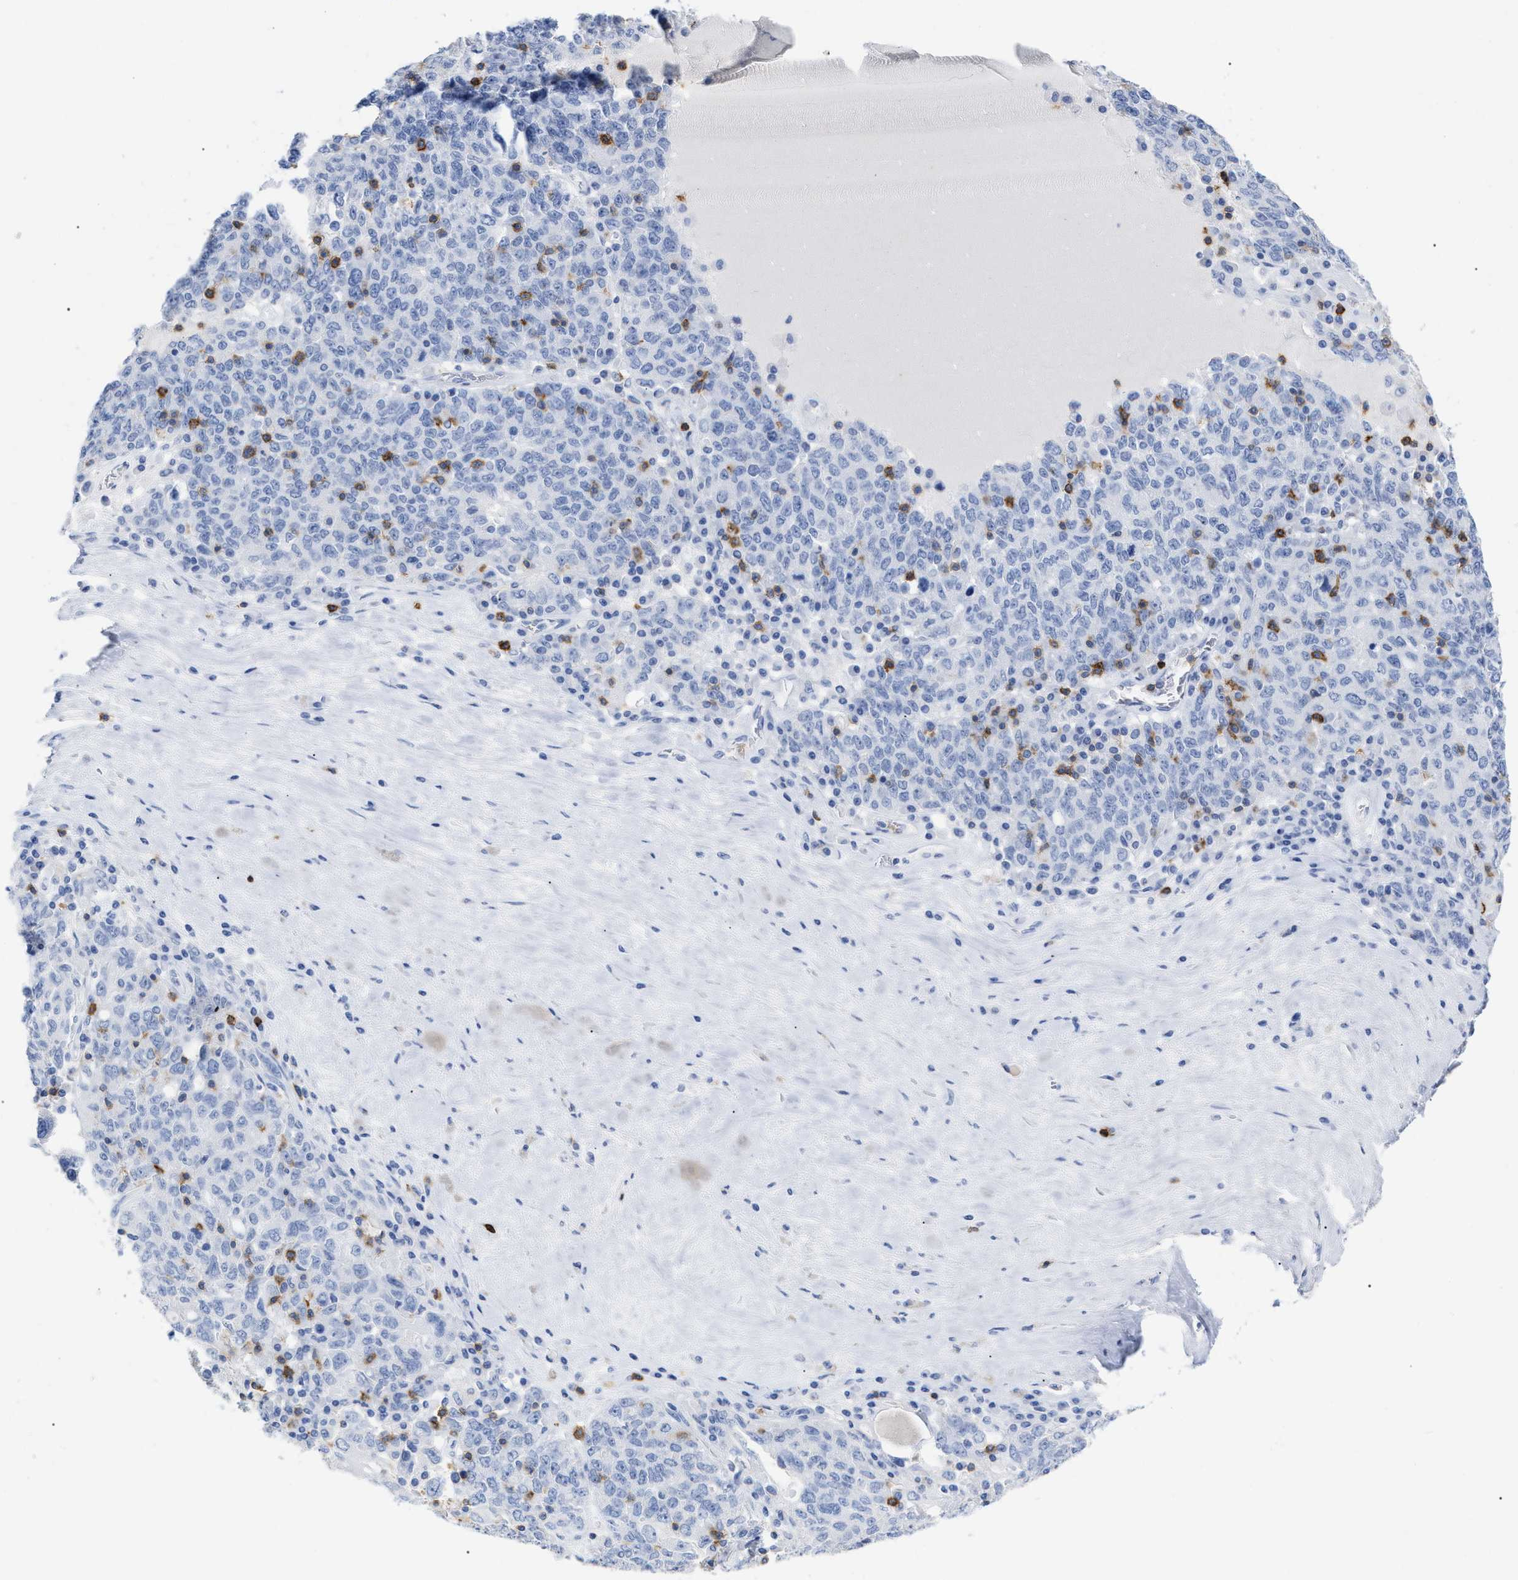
{"staining": {"intensity": "negative", "quantity": "none", "location": "none"}, "tissue": "ovarian cancer", "cell_type": "Tumor cells", "image_type": "cancer", "snomed": [{"axis": "morphology", "description": "Carcinoma, endometroid"}, {"axis": "topography", "description": "Ovary"}], "caption": "IHC micrograph of neoplastic tissue: endometroid carcinoma (ovarian) stained with DAB exhibits no significant protein staining in tumor cells.", "gene": "CD5", "patient": {"sex": "female", "age": 62}}